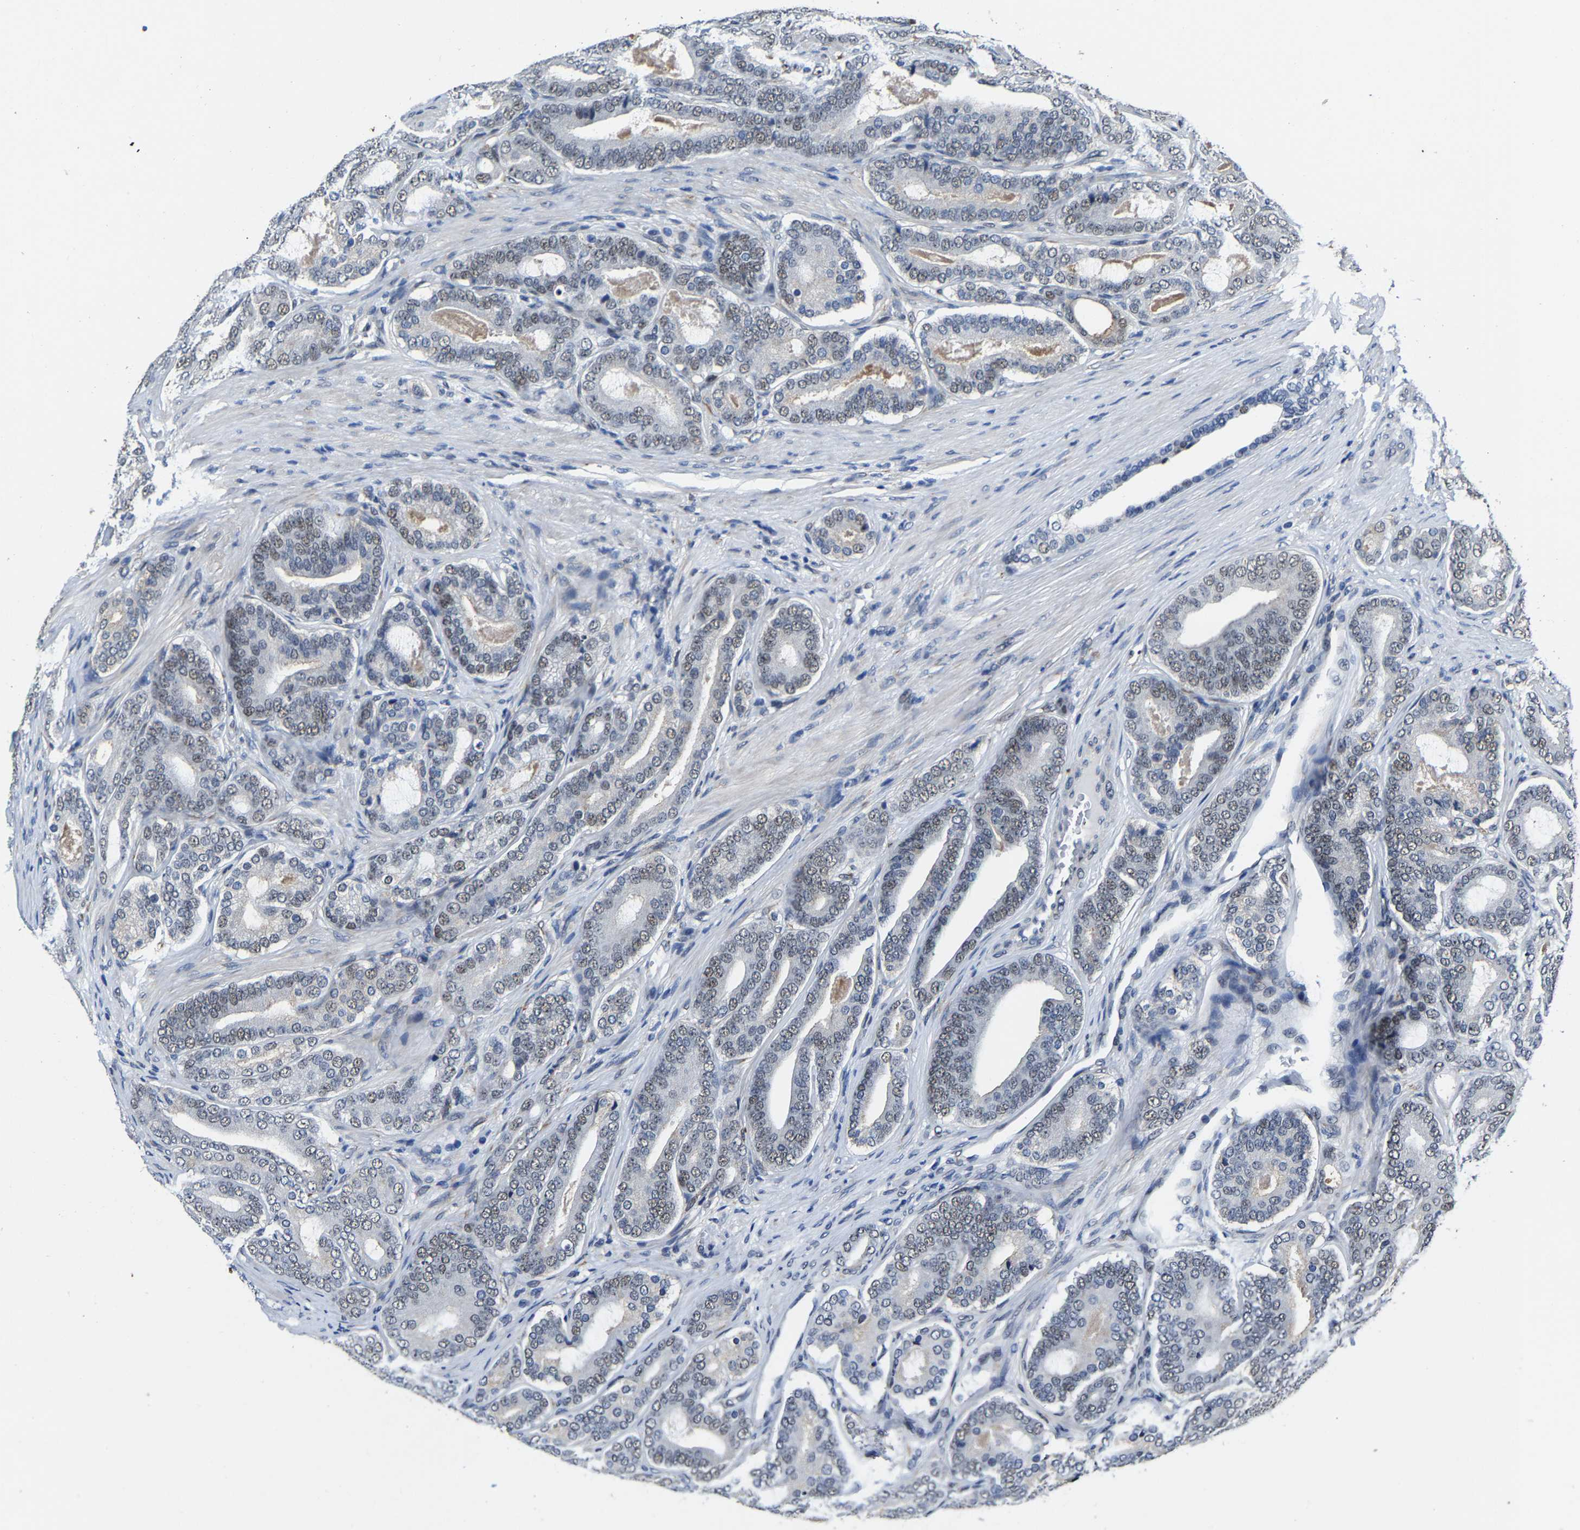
{"staining": {"intensity": "weak", "quantity": "25%-75%", "location": "nuclear"}, "tissue": "prostate cancer", "cell_type": "Tumor cells", "image_type": "cancer", "snomed": [{"axis": "morphology", "description": "Adenocarcinoma, High grade"}, {"axis": "topography", "description": "Prostate"}], "caption": "Immunohistochemical staining of human prostate adenocarcinoma (high-grade) displays weak nuclear protein expression in about 25%-75% of tumor cells.", "gene": "METTL1", "patient": {"sex": "male", "age": 60}}